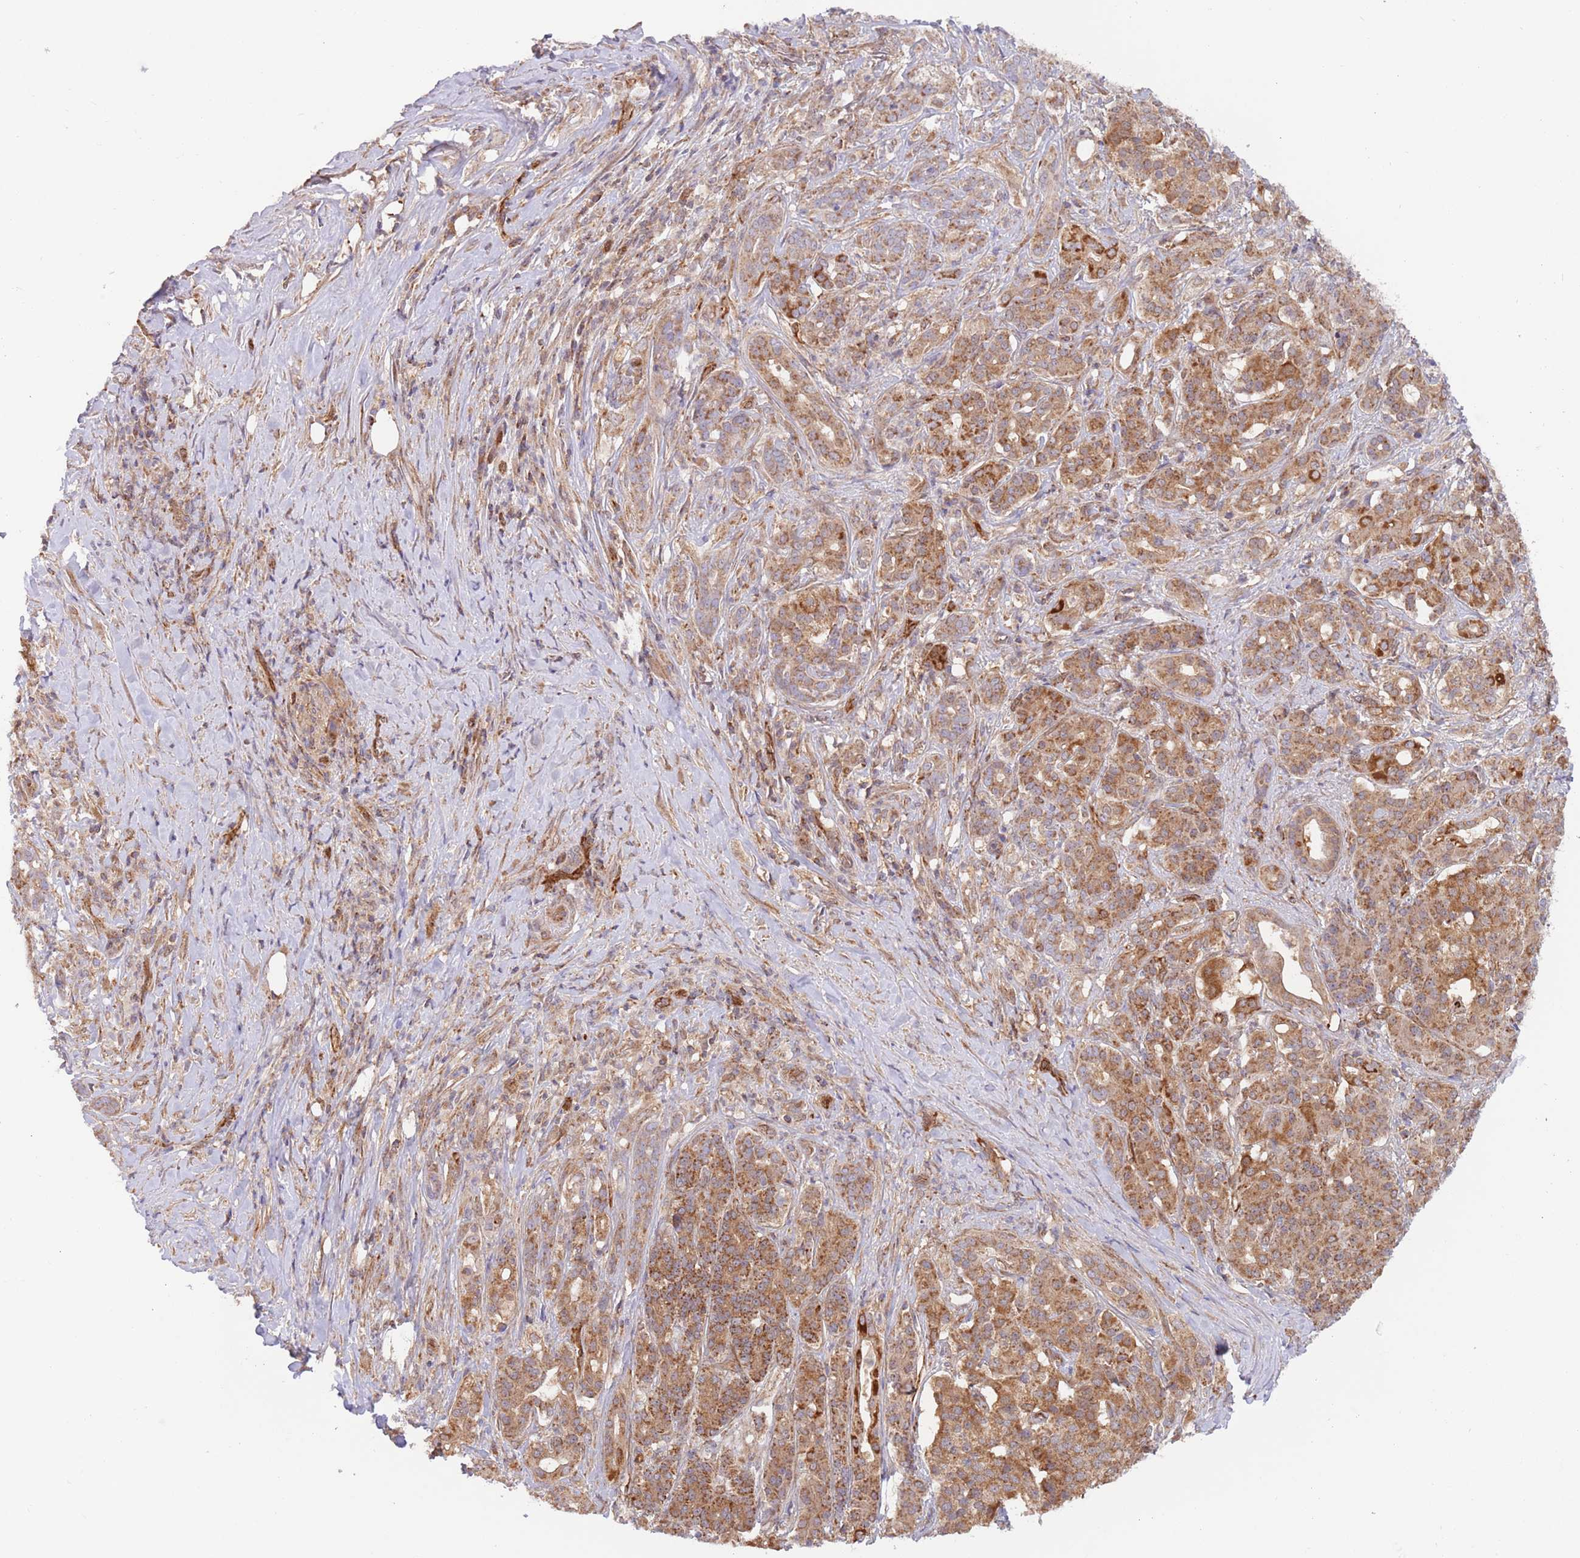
{"staining": {"intensity": "moderate", "quantity": ">75%", "location": "cytoplasmic/membranous"}, "tissue": "pancreatic cancer", "cell_type": "Tumor cells", "image_type": "cancer", "snomed": [{"axis": "morphology", "description": "Adenocarcinoma, NOS"}, {"axis": "topography", "description": "Pancreas"}], "caption": "A photomicrograph of pancreatic cancer stained for a protein exhibits moderate cytoplasmic/membranous brown staining in tumor cells.", "gene": "GUK1", "patient": {"sex": "male", "age": 57}}